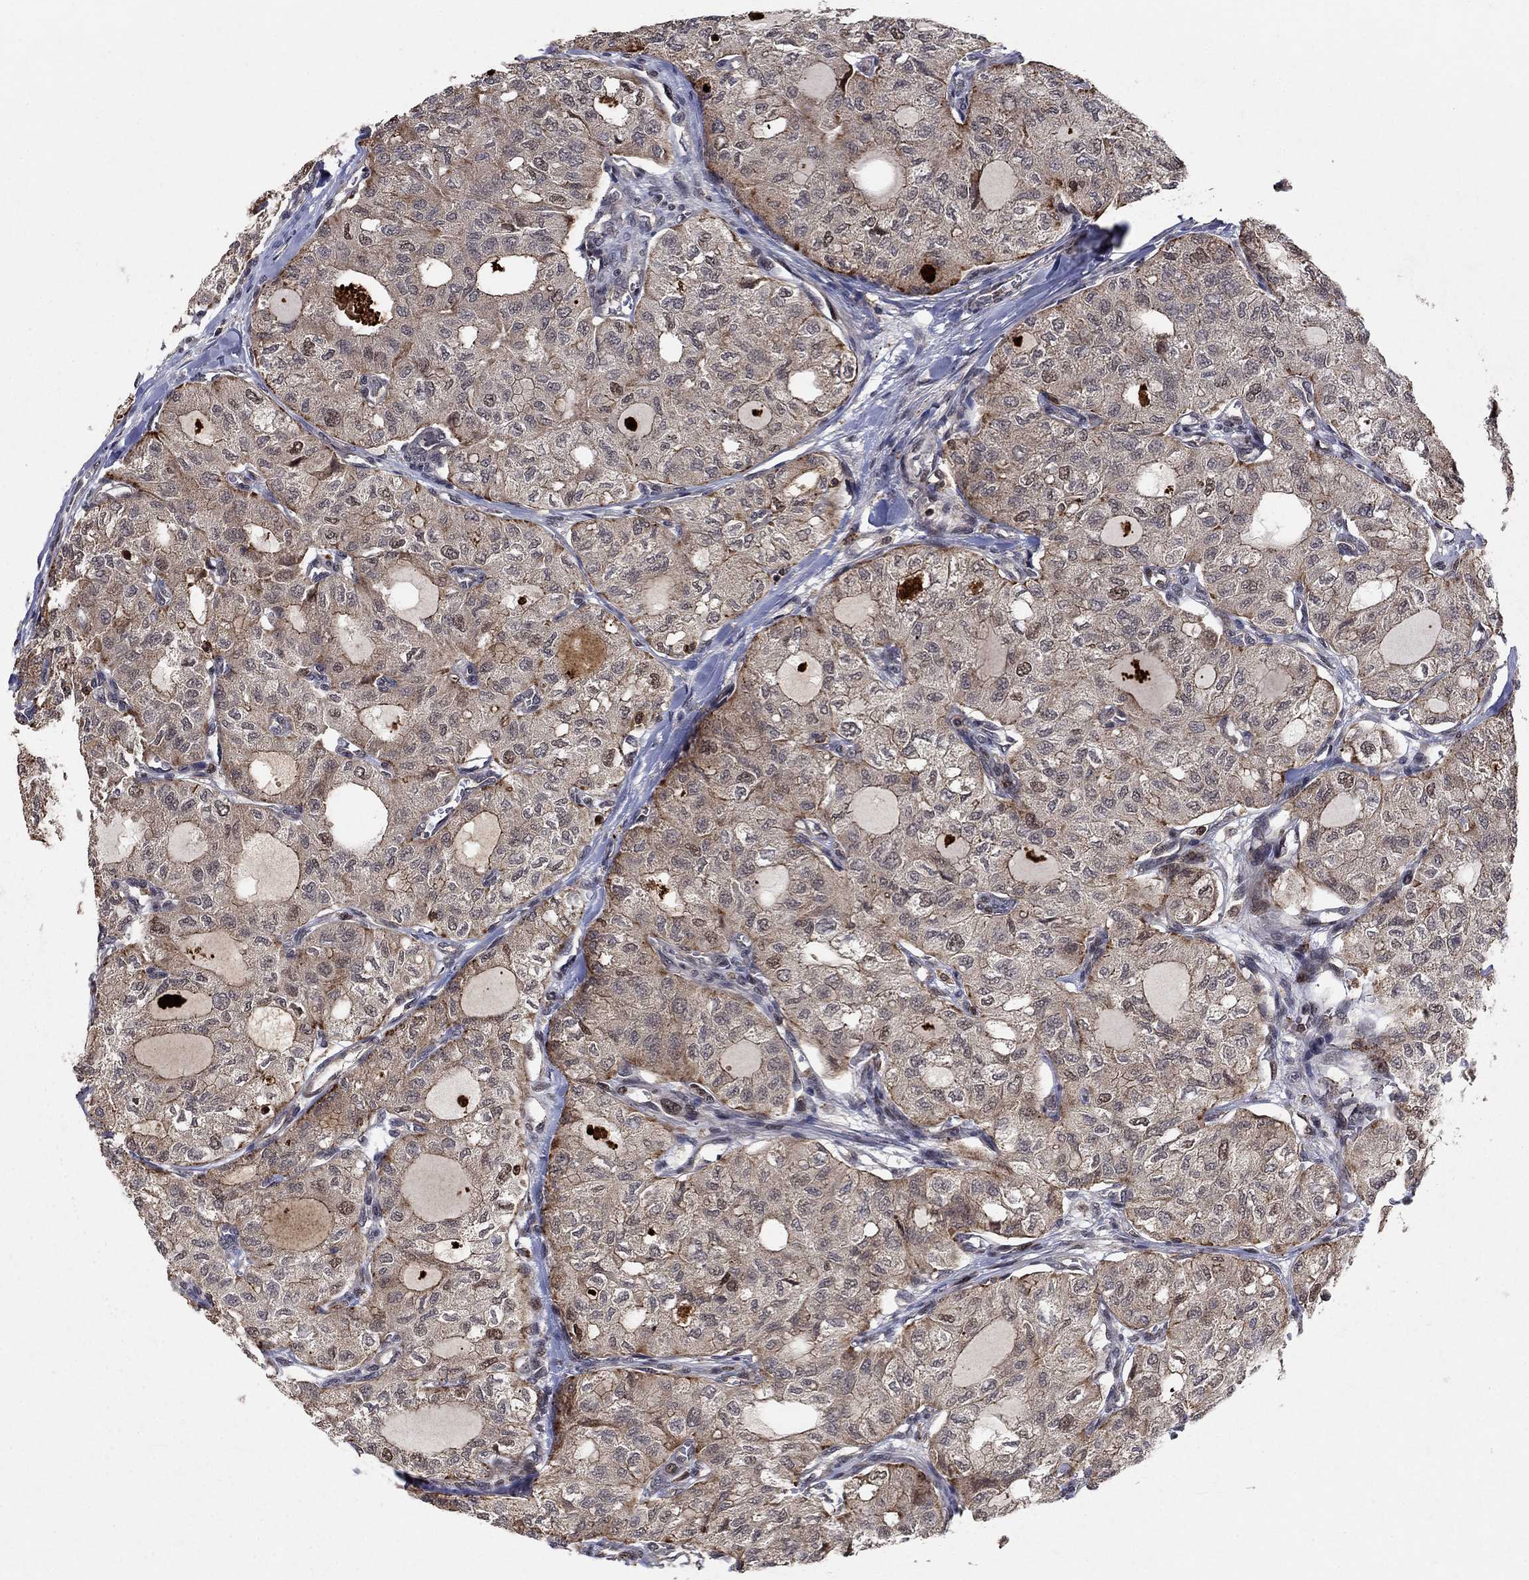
{"staining": {"intensity": "moderate", "quantity": "<25%", "location": "cytoplasmic/membranous"}, "tissue": "thyroid cancer", "cell_type": "Tumor cells", "image_type": "cancer", "snomed": [{"axis": "morphology", "description": "Follicular adenoma carcinoma, NOS"}, {"axis": "topography", "description": "Thyroid gland"}], "caption": "Moderate cytoplasmic/membranous positivity is identified in about <25% of tumor cells in thyroid follicular adenoma carcinoma.", "gene": "CCDC66", "patient": {"sex": "male", "age": 75}}